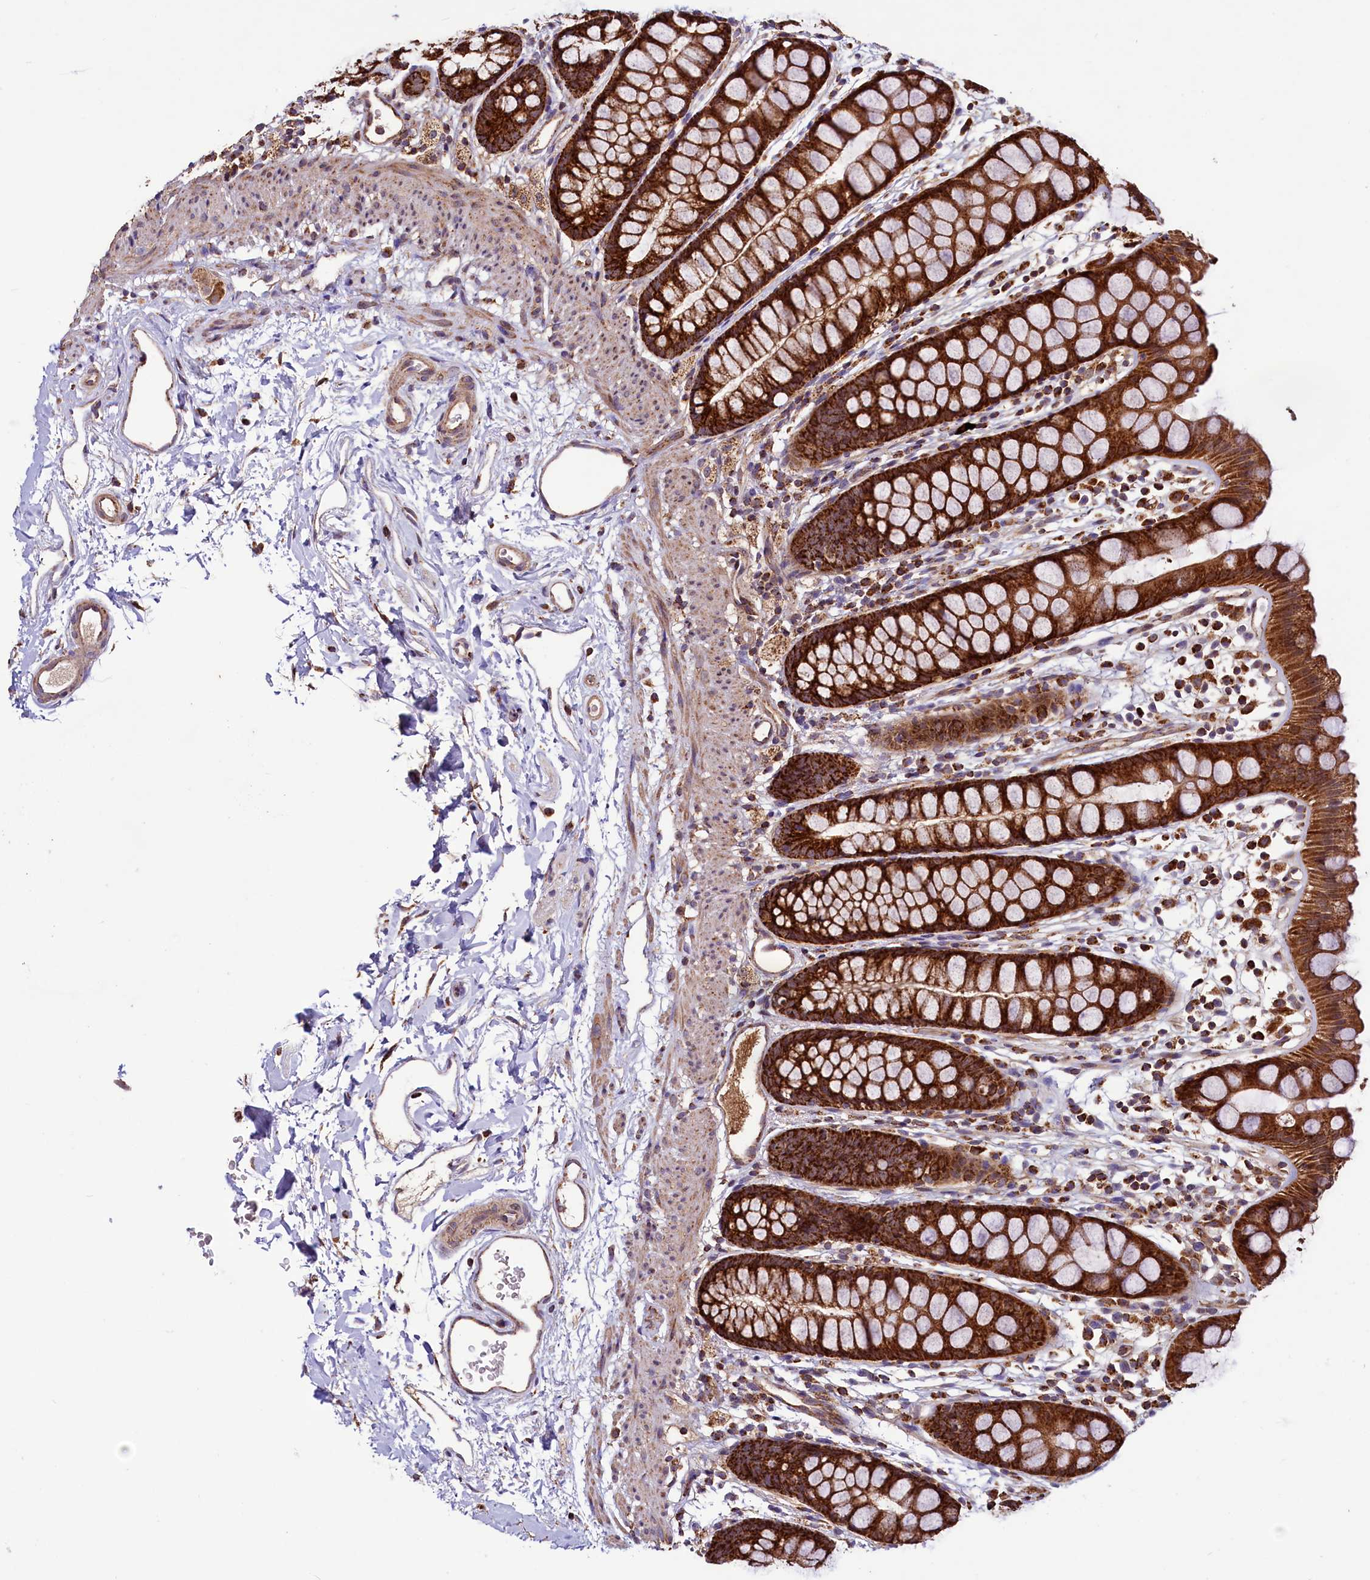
{"staining": {"intensity": "strong", "quantity": ">75%", "location": "cytoplasmic/membranous"}, "tissue": "rectum", "cell_type": "Glandular cells", "image_type": "normal", "snomed": [{"axis": "morphology", "description": "Normal tissue, NOS"}, {"axis": "topography", "description": "Rectum"}], "caption": "Immunohistochemical staining of normal human rectum displays >75% levels of strong cytoplasmic/membranous protein expression in about >75% of glandular cells.", "gene": "STARD5", "patient": {"sex": "female", "age": 65}}